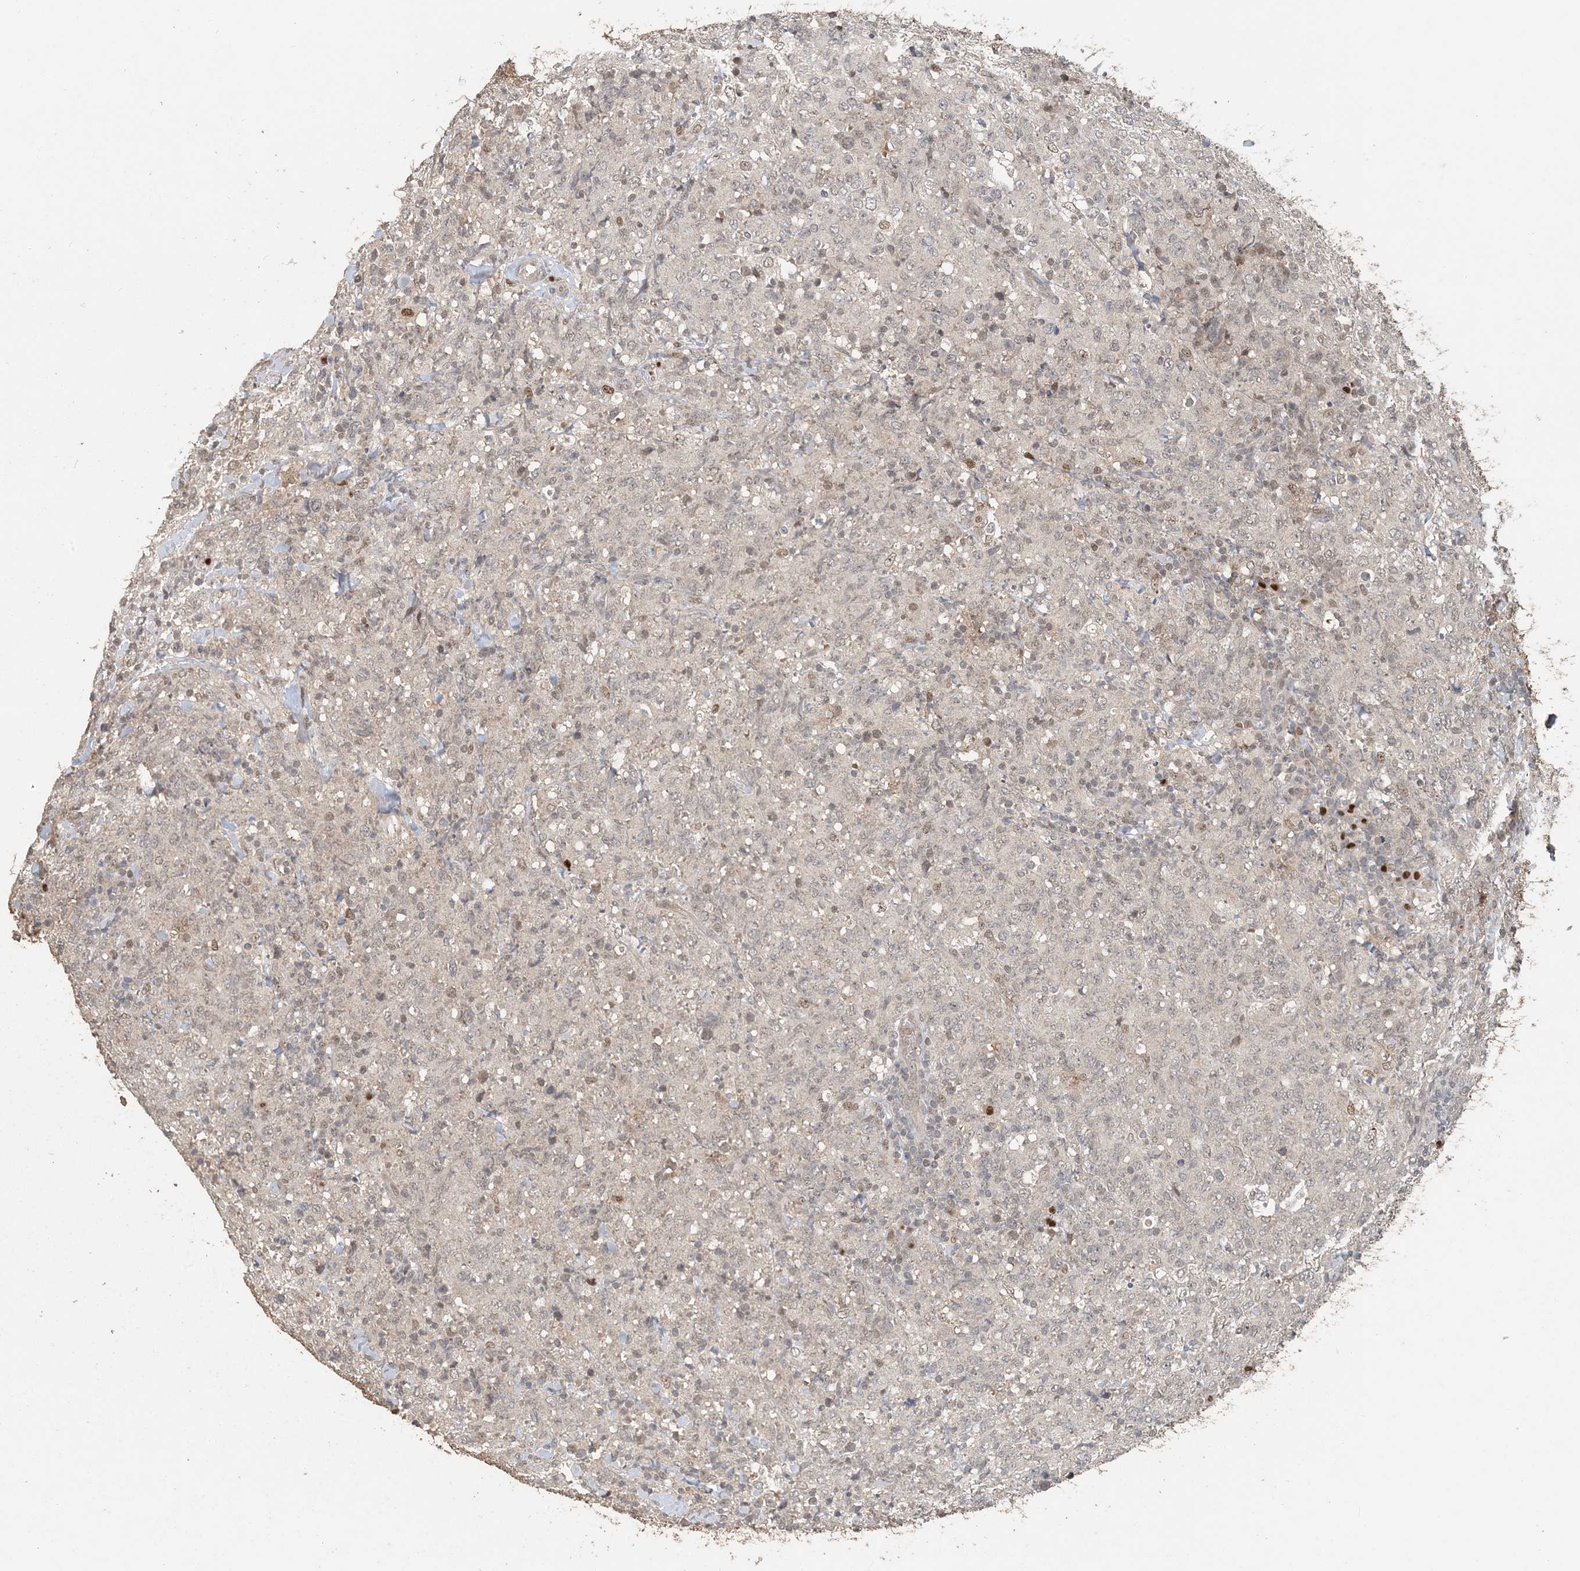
{"staining": {"intensity": "moderate", "quantity": "<25%", "location": "nuclear"}, "tissue": "lymphoma", "cell_type": "Tumor cells", "image_type": "cancer", "snomed": [{"axis": "morphology", "description": "Malignant lymphoma, non-Hodgkin's type, High grade"}, {"axis": "topography", "description": "Tonsil"}], "caption": "Lymphoma tissue displays moderate nuclear positivity in about <25% of tumor cells Immunohistochemistry (ihc) stains the protein in brown and the nuclei are stained blue.", "gene": "ATP13A2", "patient": {"sex": "female", "age": 36}}